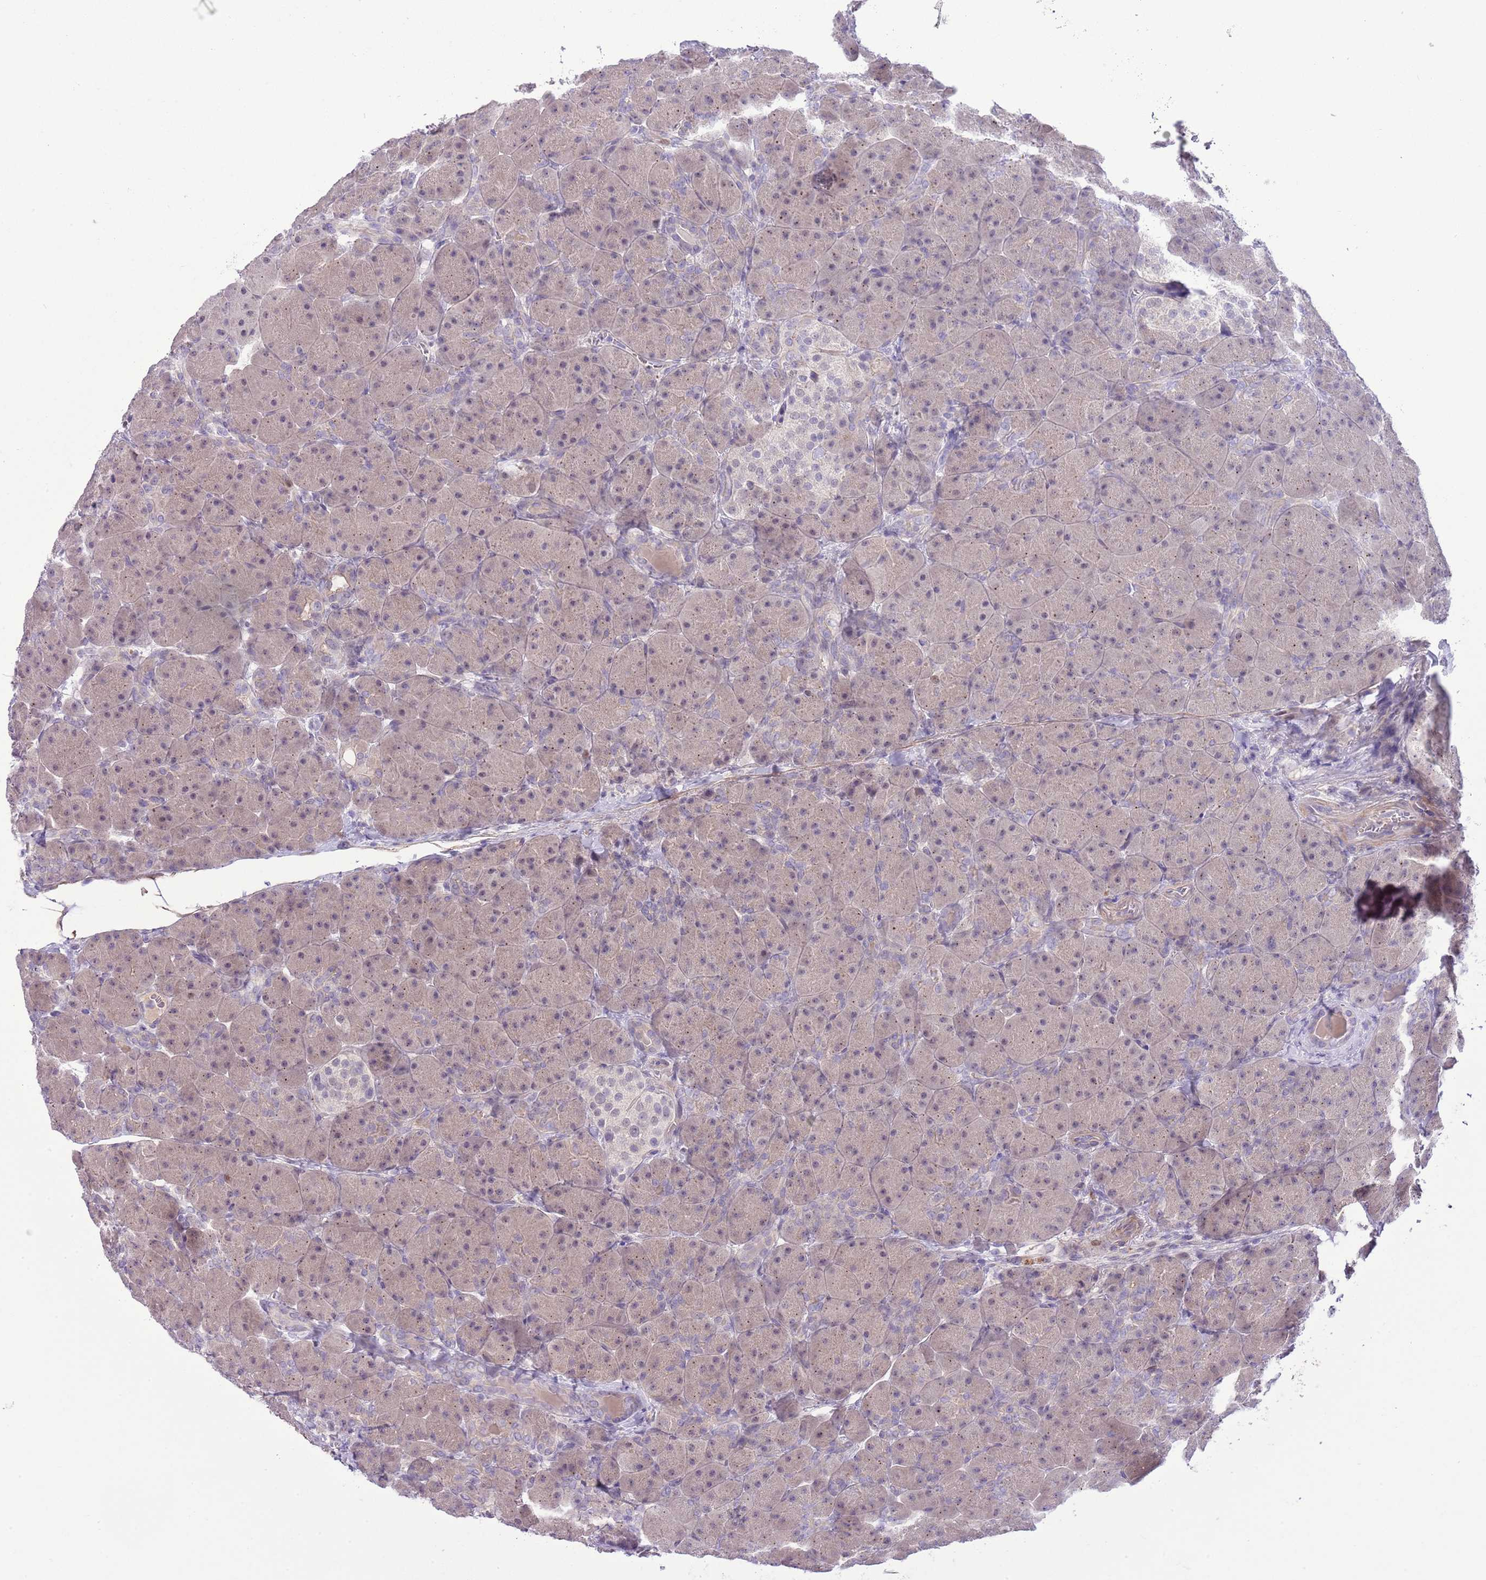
{"staining": {"intensity": "weak", "quantity": "<25%", "location": "cytoplasmic/membranous"}, "tissue": "pancreas", "cell_type": "Exocrine glandular cells", "image_type": "normal", "snomed": [{"axis": "morphology", "description": "Normal tissue, NOS"}, {"axis": "topography", "description": "Pancreas"}], "caption": "A high-resolution image shows immunohistochemistry staining of normal pancreas, which shows no significant expression in exocrine glandular cells. Nuclei are stained in blue.", "gene": "FBRSL1", "patient": {"sex": "male", "age": 66}}